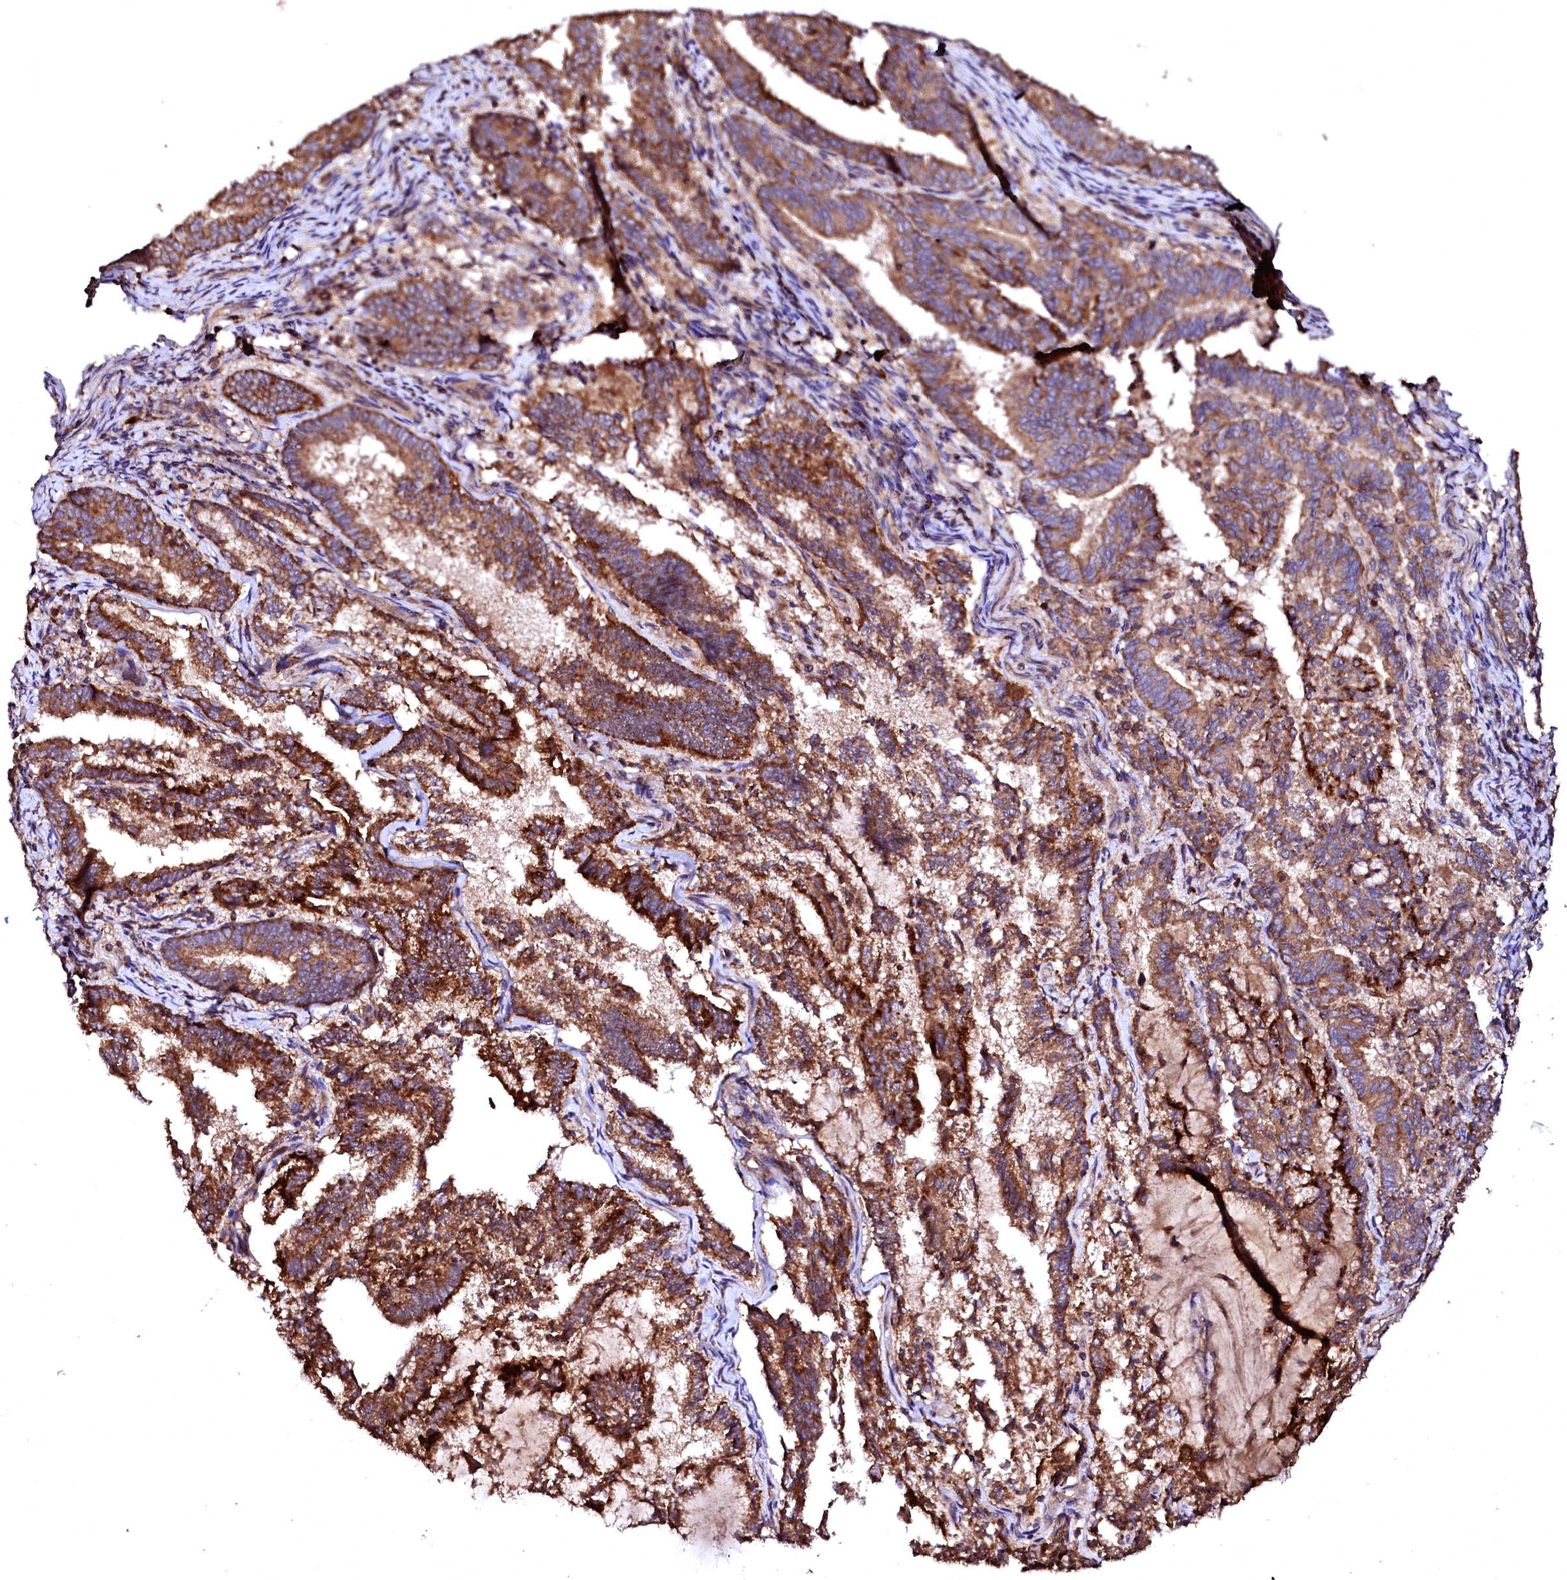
{"staining": {"intensity": "moderate", "quantity": ">75%", "location": "cytoplasmic/membranous"}, "tissue": "endometrial cancer", "cell_type": "Tumor cells", "image_type": "cancer", "snomed": [{"axis": "morphology", "description": "Adenocarcinoma, NOS"}, {"axis": "topography", "description": "Endometrium"}], "caption": "Immunohistochemical staining of endometrial cancer (adenocarcinoma) shows medium levels of moderate cytoplasmic/membranous expression in approximately >75% of tumor cells.", "gene": "ST3GAL1", "patient": {"sex": "female", "age": 80}}